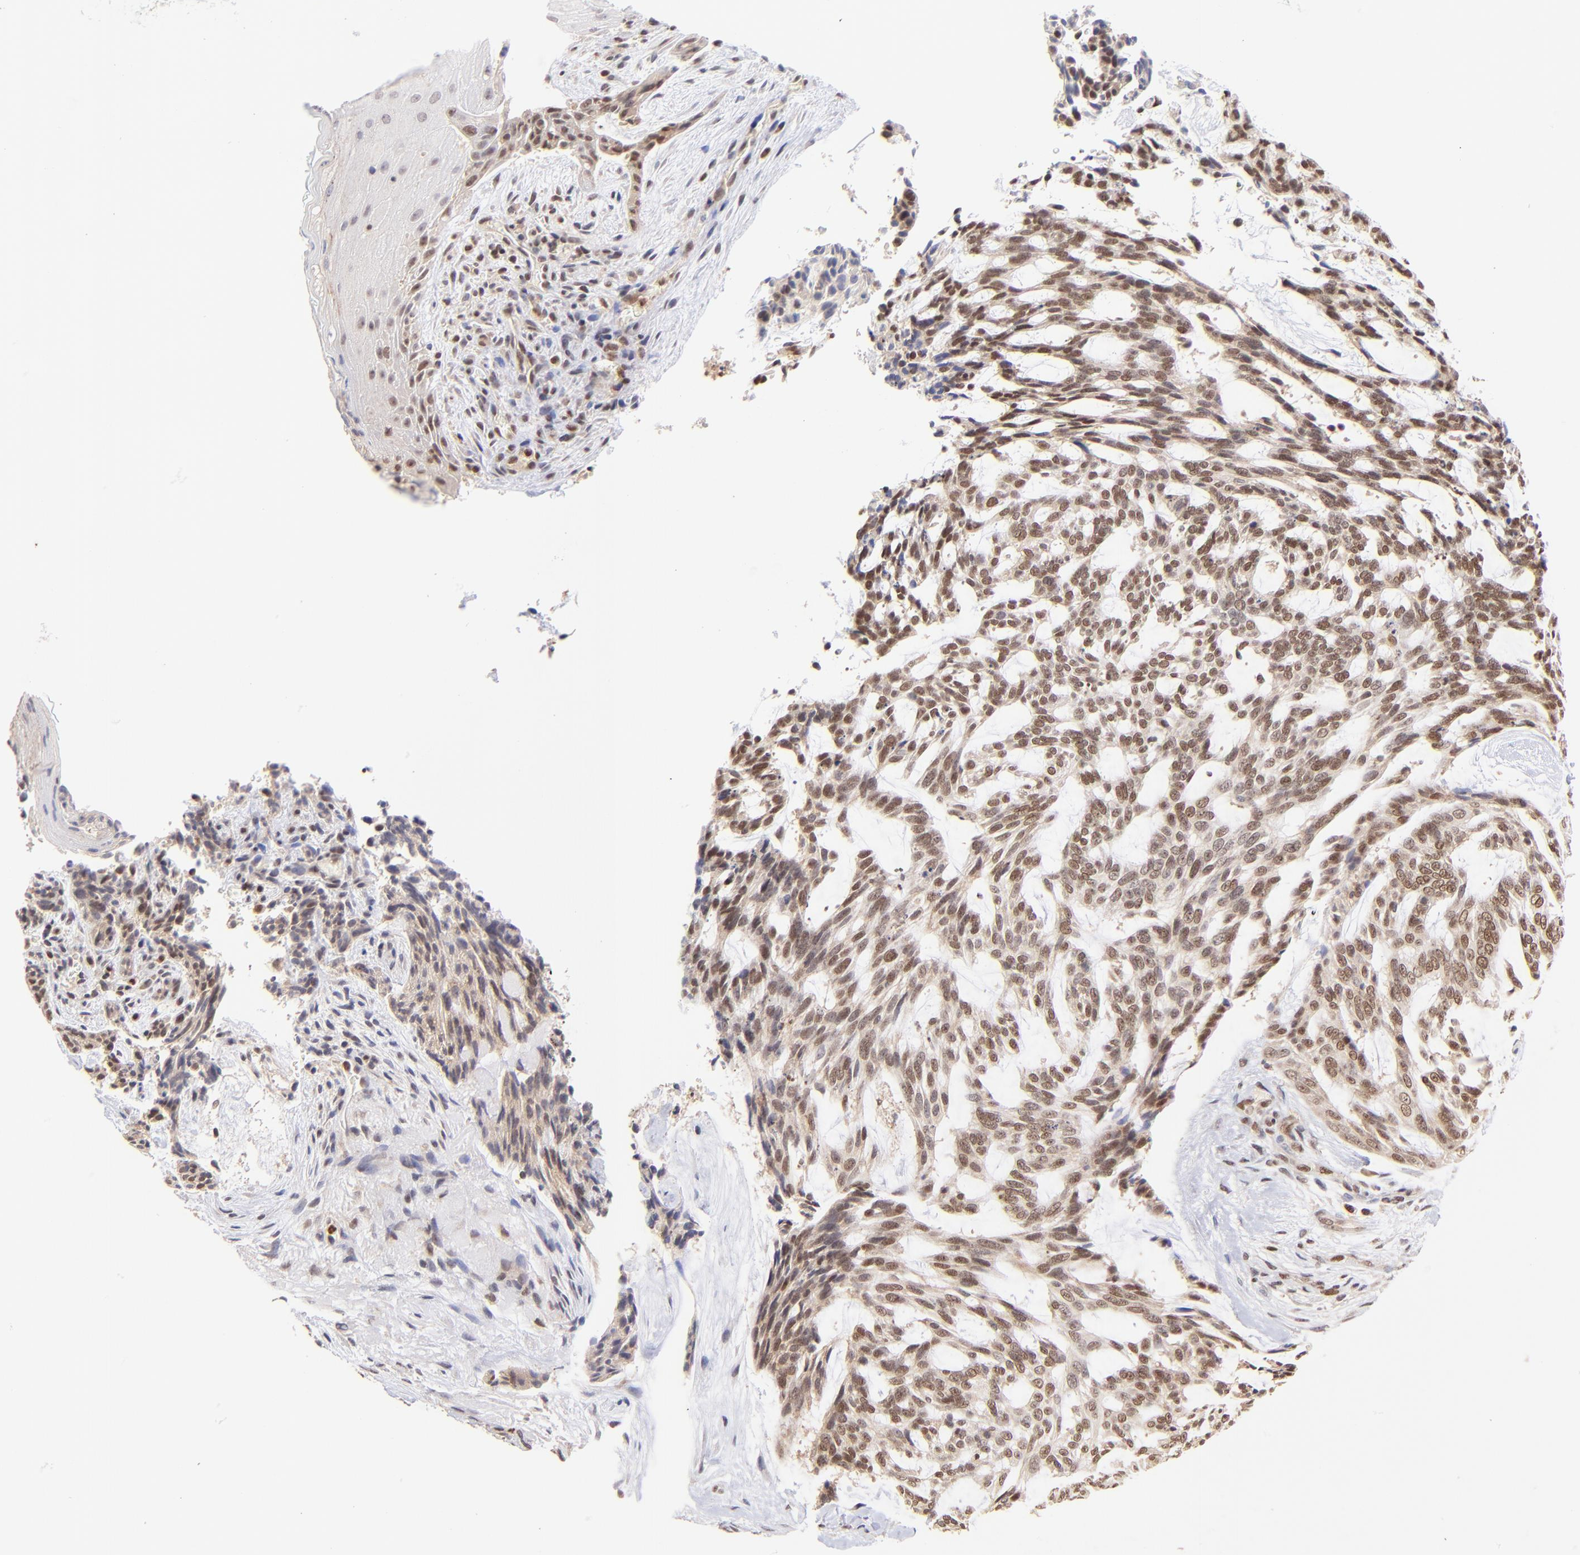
{"staining": {"intensity": "moderate", "quantity": ">75%", "location": "nuclear"}, "tissue": "skin cancer", "cell_type": "Tumor cells", "image_type": "cancer", "snomed": [{"axis": "morphology", "description": "Normal tissue, NOS"}, {"axis": "morphology", "description": "Basal cell carcinoma"}, {"axis": "topography", "description": "Skin"}], "caption": "Tumor cells show medium levels of moderate nuclear staining in about >75% of cells in basal cell carcinoma (skin).", "gene": "WDR25", "patient": {"sex": "female", "age": 71}}